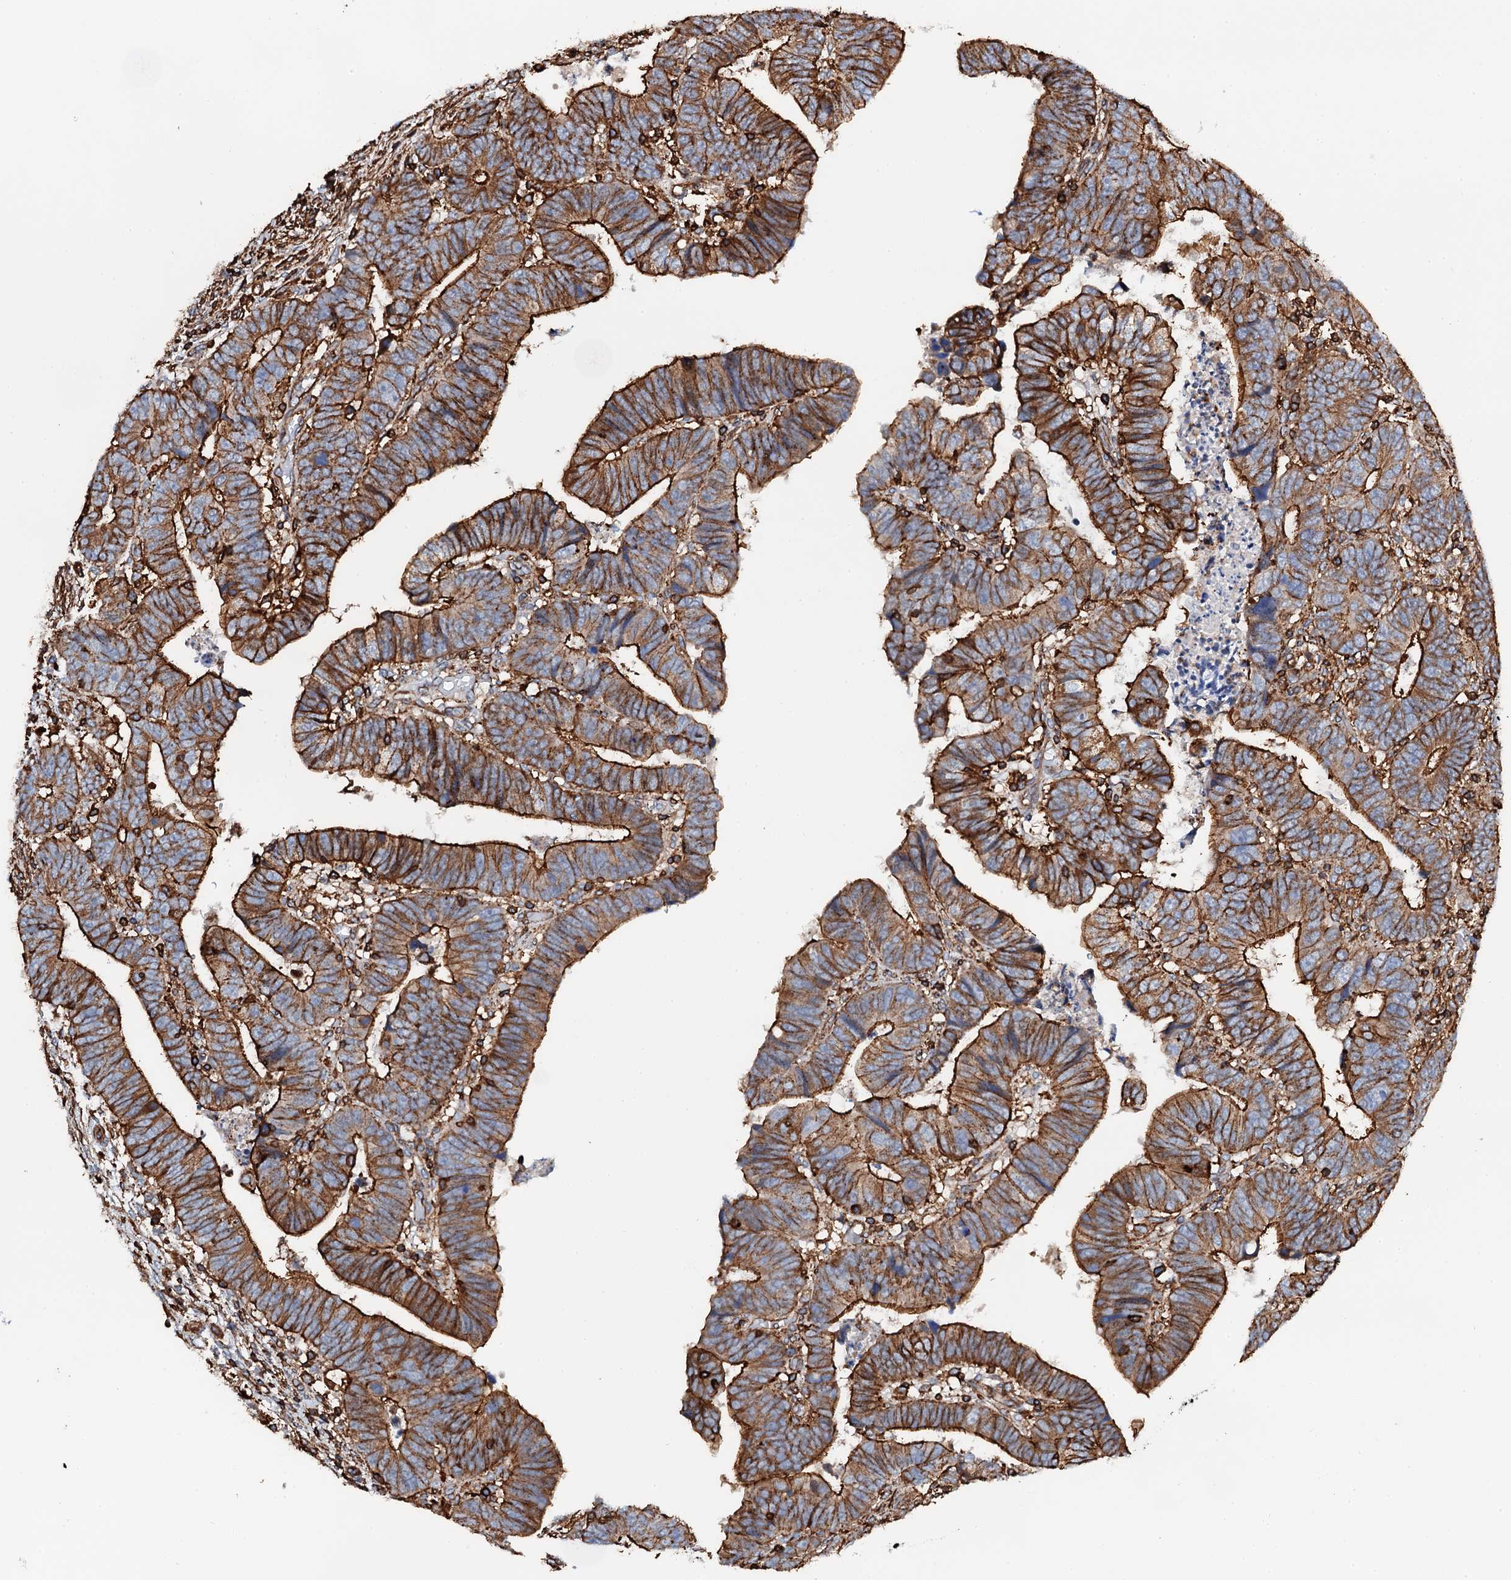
{"staining": {"intensity": "strong", "quantity": ">75%", "location": "cytoplasmic/membranous"}, "tissue": "colorectal cancer", "cell_type": "Tumor cells", "image_type": "cancer", "snomed": [{"axis": "morphology", "description": "Normal tissue, NOS"}, {"axis": "morphology", "description": "Adenocarcinoma, NOS"}, {"axis": "topography", "description": "Rectum"}], "caption": "About >75% of tumor cells in human adenocarcinoma (colorectal) demonstrate strong cytoplasmic/membranous protein expression as visualized by brown immunohistochemical staining.", "gene": "INTS10", "patient": {"sex": "female", "age": 65}}